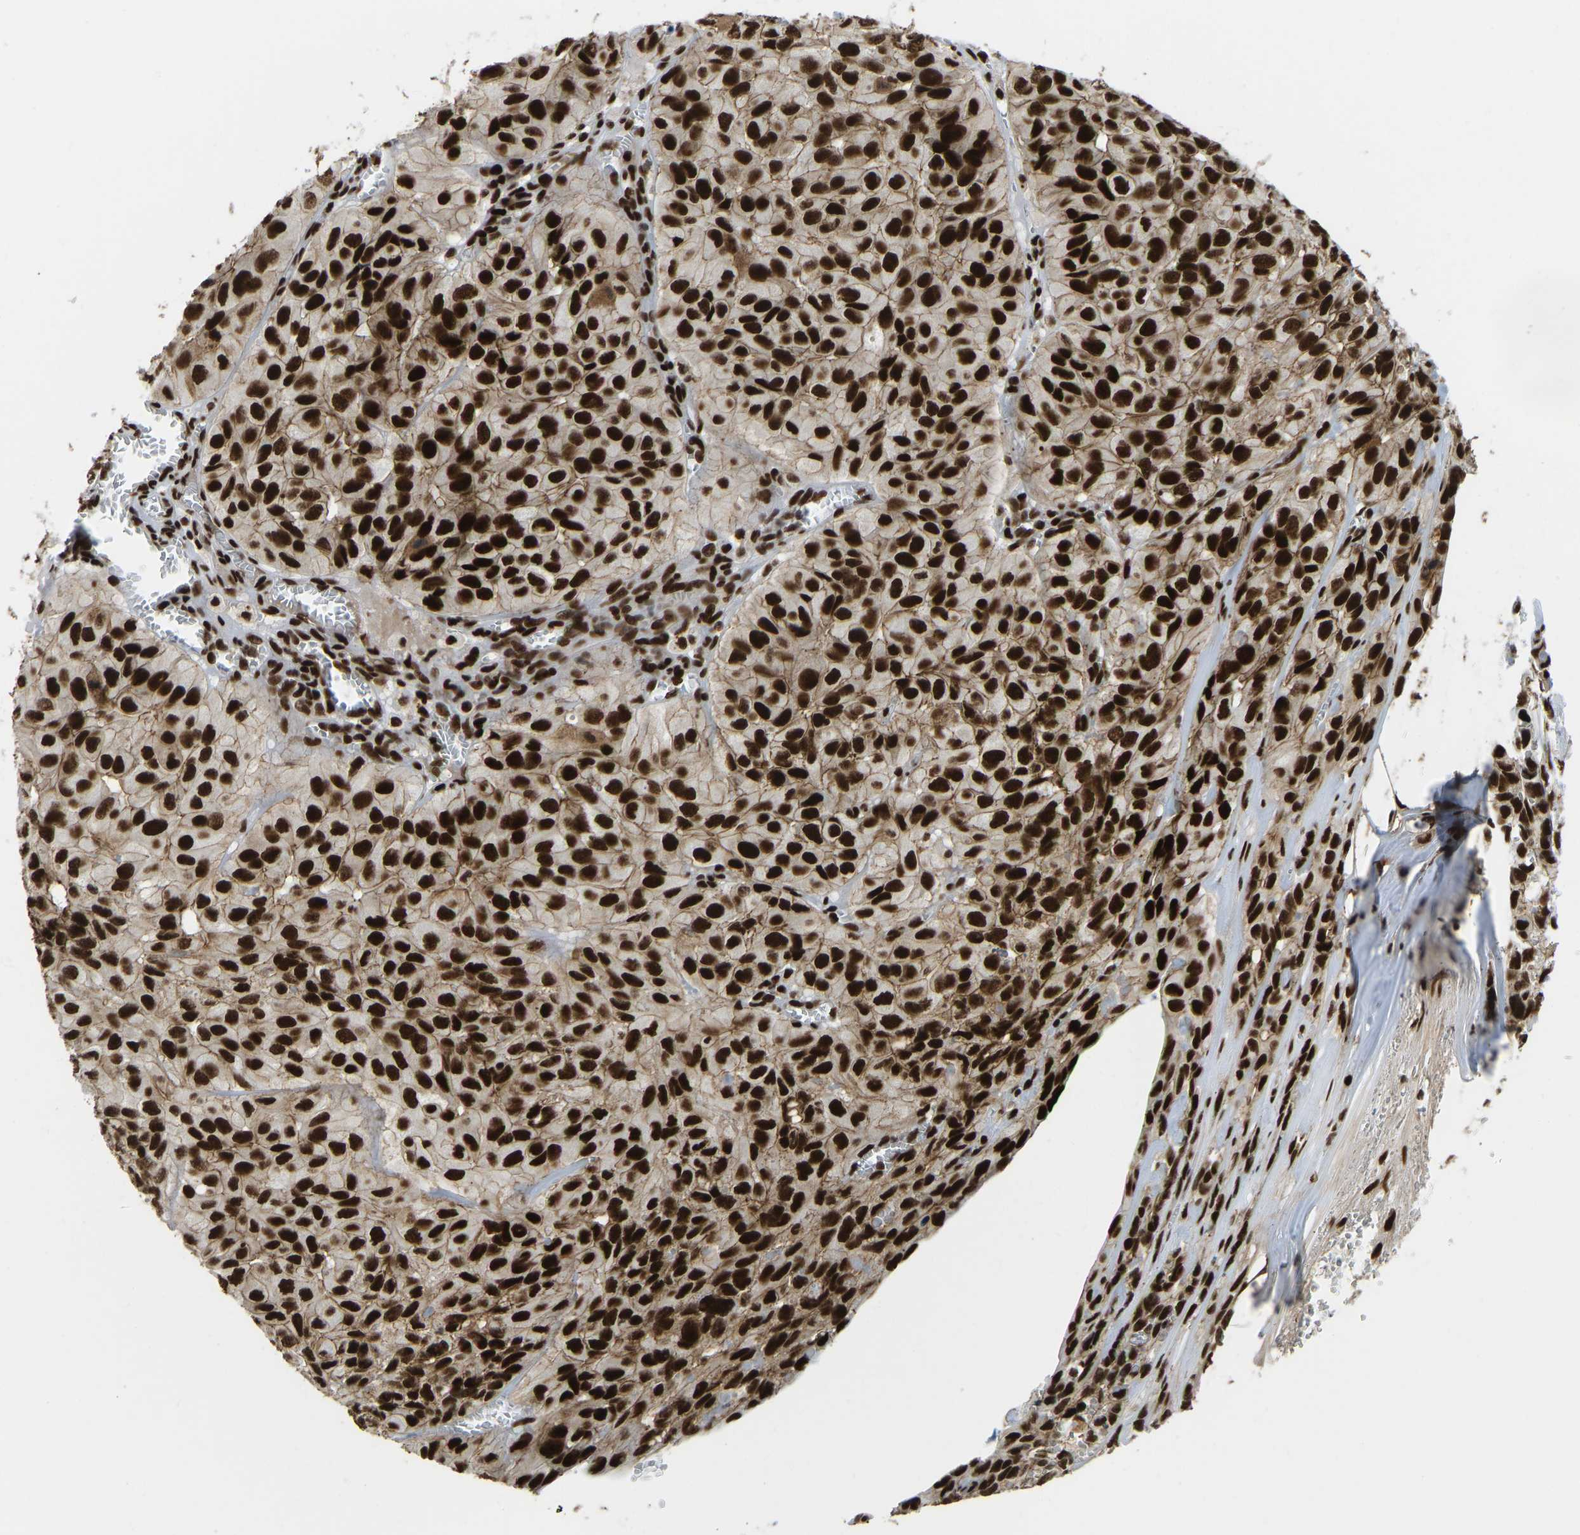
{"staining": {"intensity": "strong", "quantity": ">75%", "location": "nuclear"}, "tissue": "head and neck cancer", "cell_type": "Tumor cells", "image_type": "cancer", "snomed": [{"axis": "morphology", "description": "Adenocarcinoma, NOS"}, {"axis": "topography", "description": "Salivary gland, NOS"}, {"axis": "topography", "description": "Head-Neck"}], "caption": "Head and neck adenocarcinoma tissue displays strong nuclear staining in about >75% of tumor cells", "gene": "FOXK1", "patient": {"sex": "female", "age": 76}}